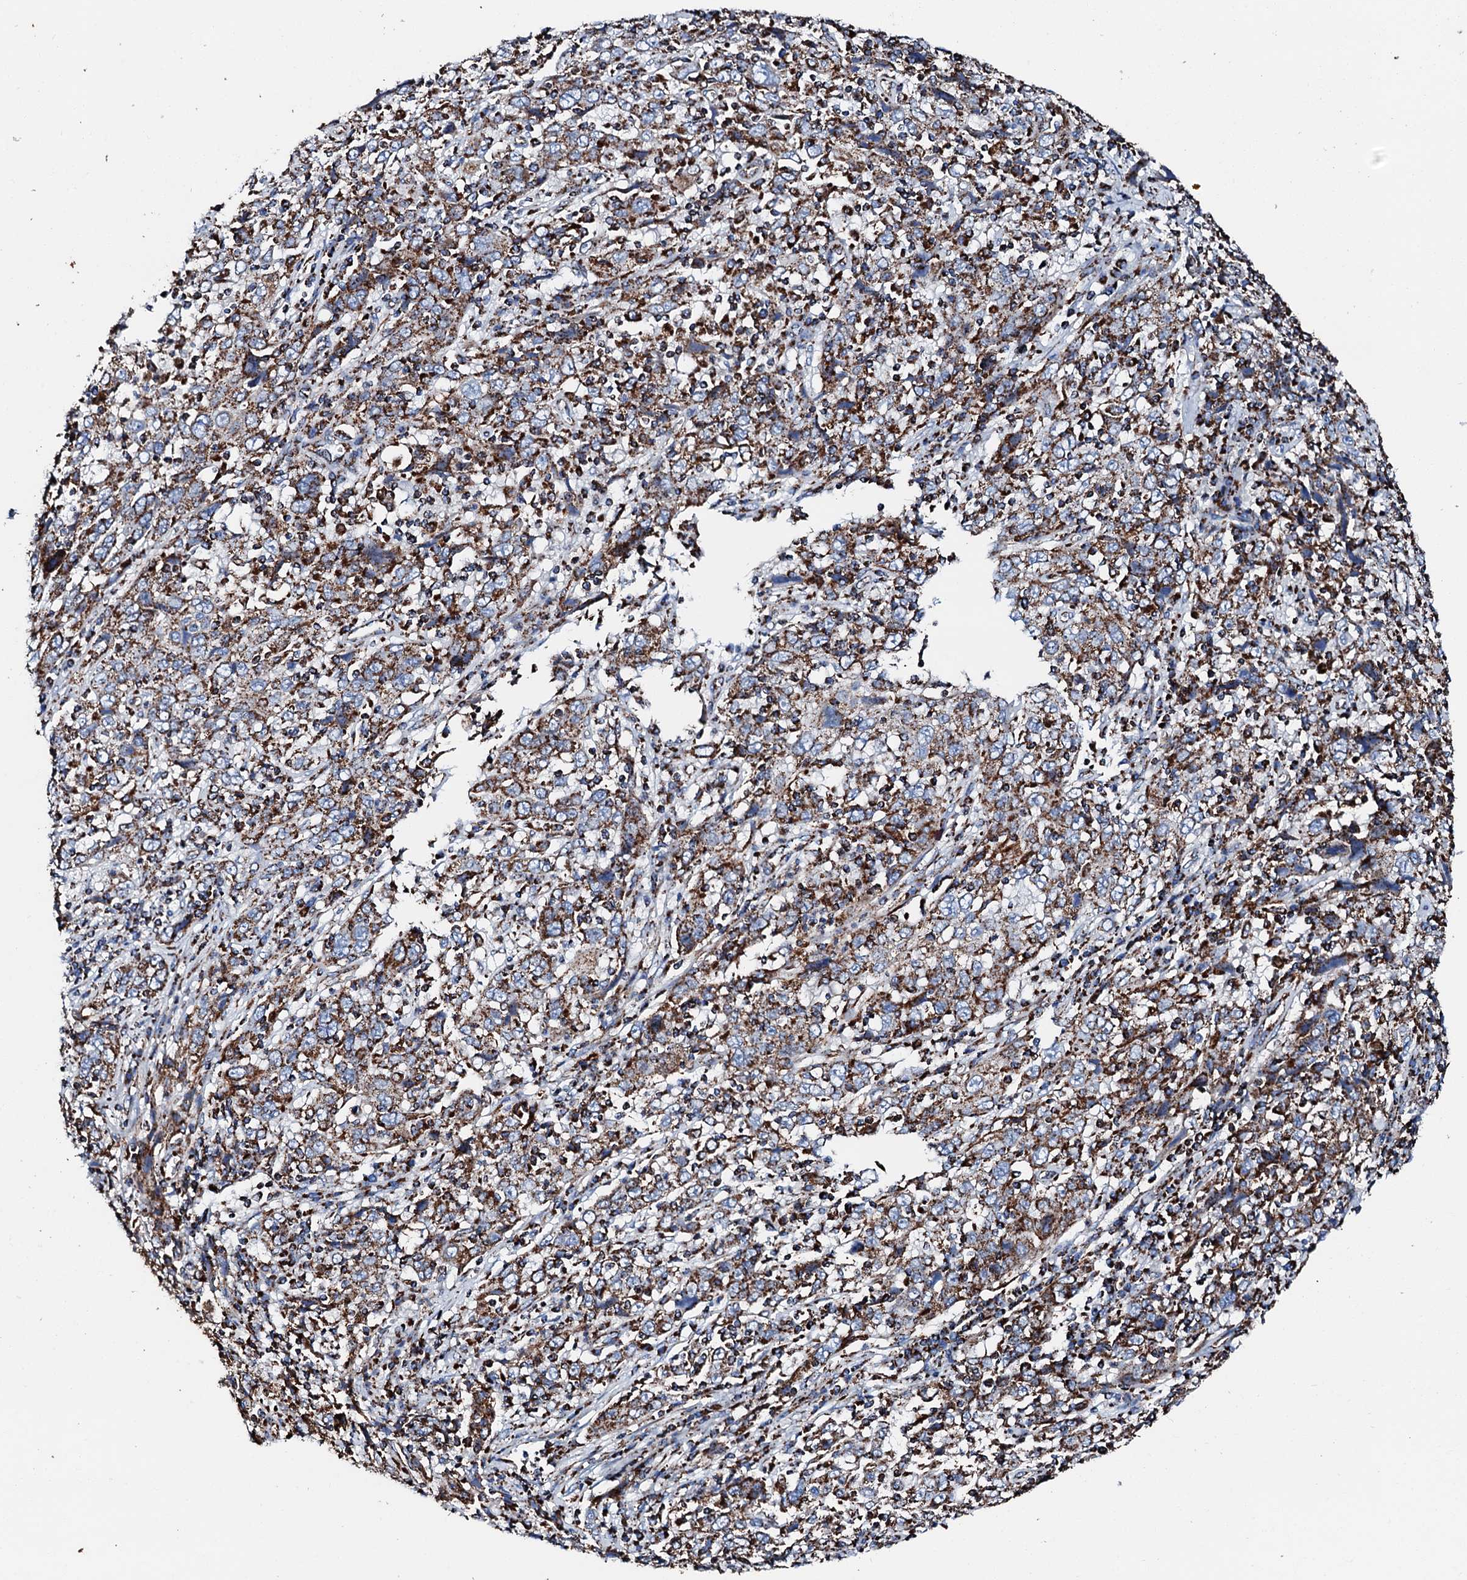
{"staining": {"intensity": "moderate", "quantity": ">75%", "location": "cytoplasmic/membranous"}, "tissue": "cervical cancer", "cell_type": "Tumor cells", "image_type": "cancer", "snomed": [{"axis": "morphology", "description": "Squamous cell carcinoma, NOS"}, {"axis": "topography", "description": "Cervix"}], "caption": "Human cervical cancer (squamous cell carcinoma) stained for a protein (brown) exhibits moderate cytoplasmic/membranous positive positivity in approximately >75% of tumor cells.", "gene": "HADH", "patient": {"sex": "female", "age": 46}}